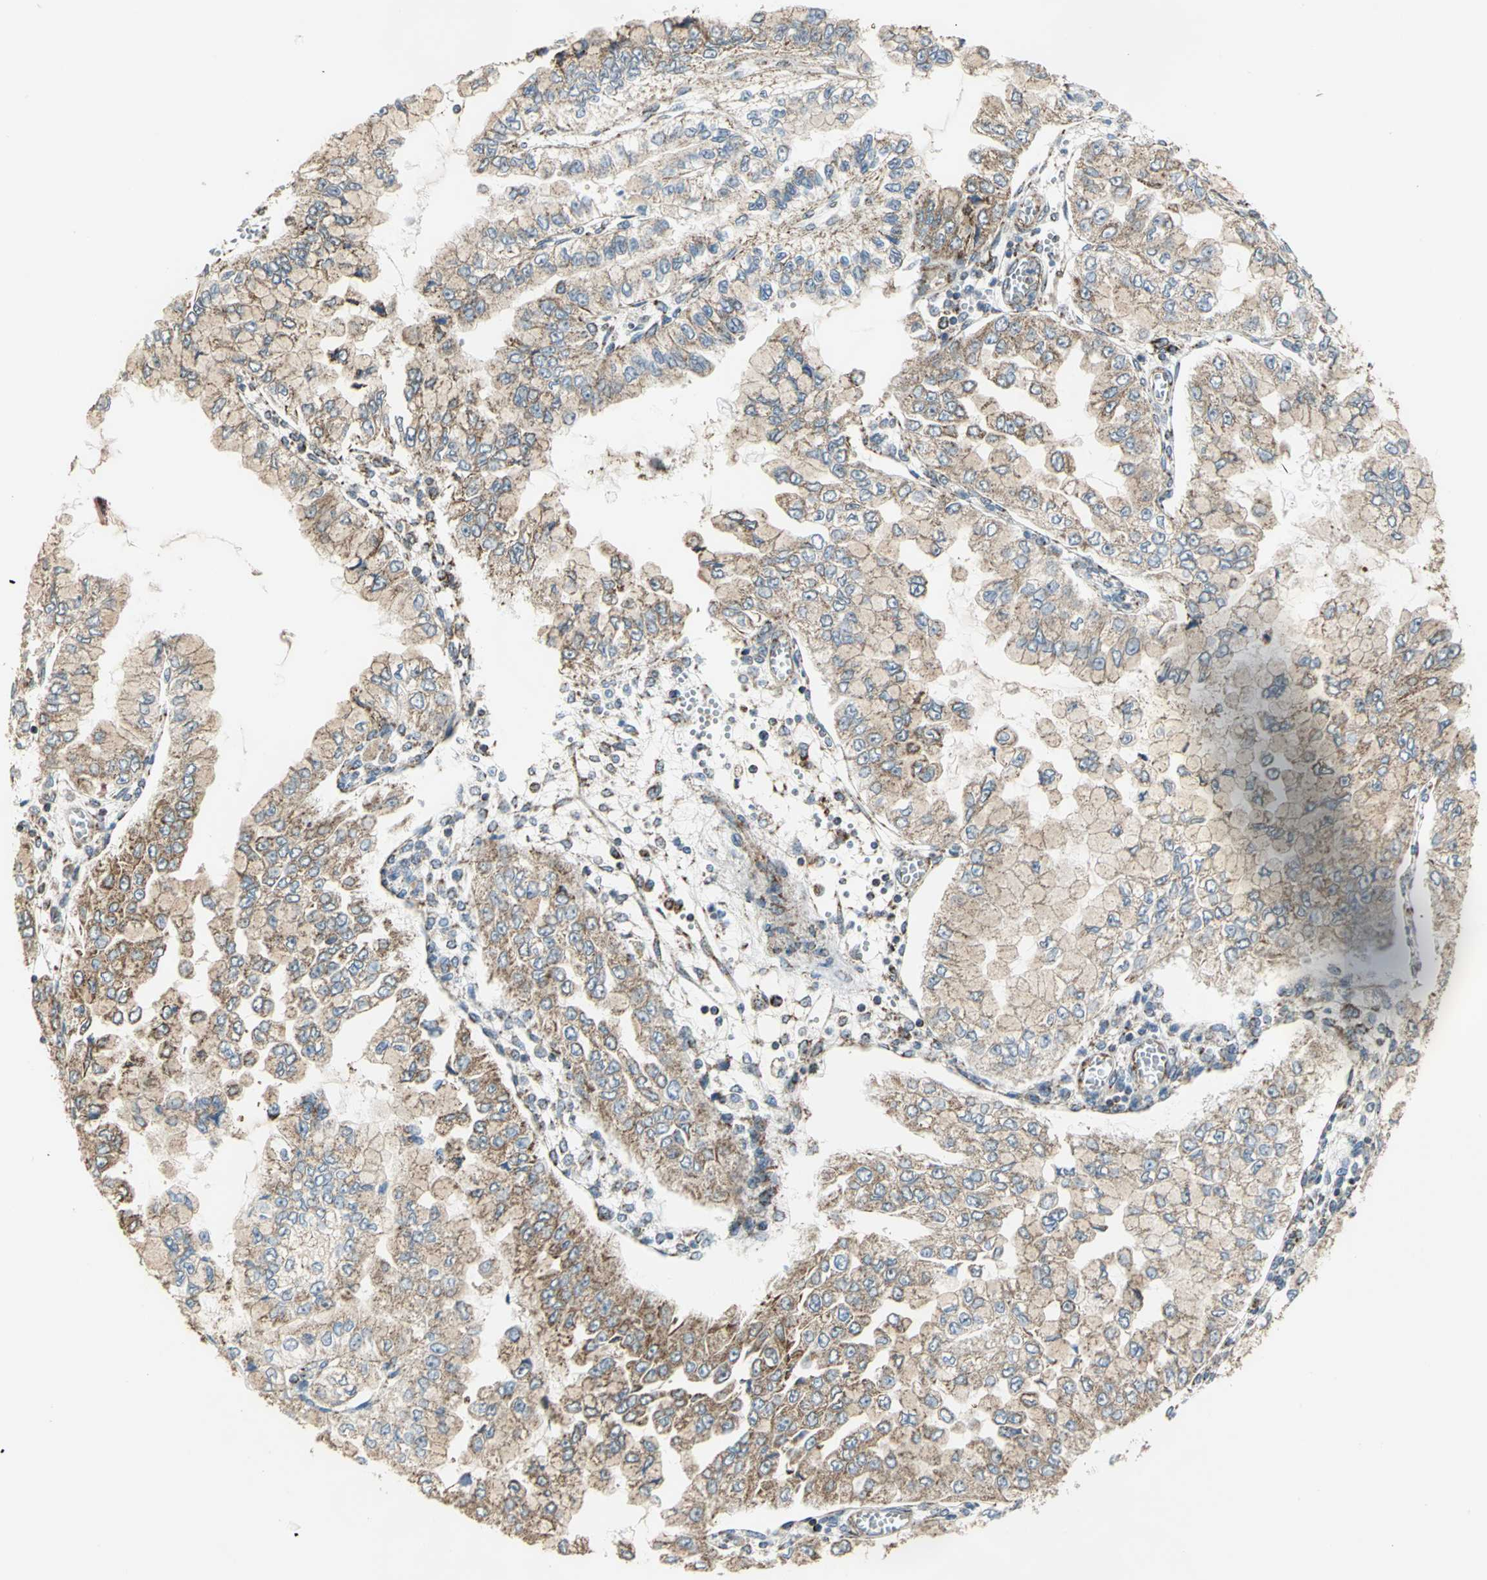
{"staining": {"intensity": "moderate", "quantity": ">75%", "location": "cytoplasmic/membranous"}, "tissue": "liver cancer", "cell_type": "Tumor cells", "image_type": "cancer", "snomed": [{"axis": "morphology", "description": "Cholangiocarcinoma"}, {"axis": "topography", "description": "Liver"}], "caption": "Liver cancer (cholangiocarcinoma) was stained to show a protein in brown. There is medium levels of moderate cytoplasmic/membranous staining in about >75% of tumor cells.", "gene": "MRPS22", "patient": {"sex": "female", "age": 79}}